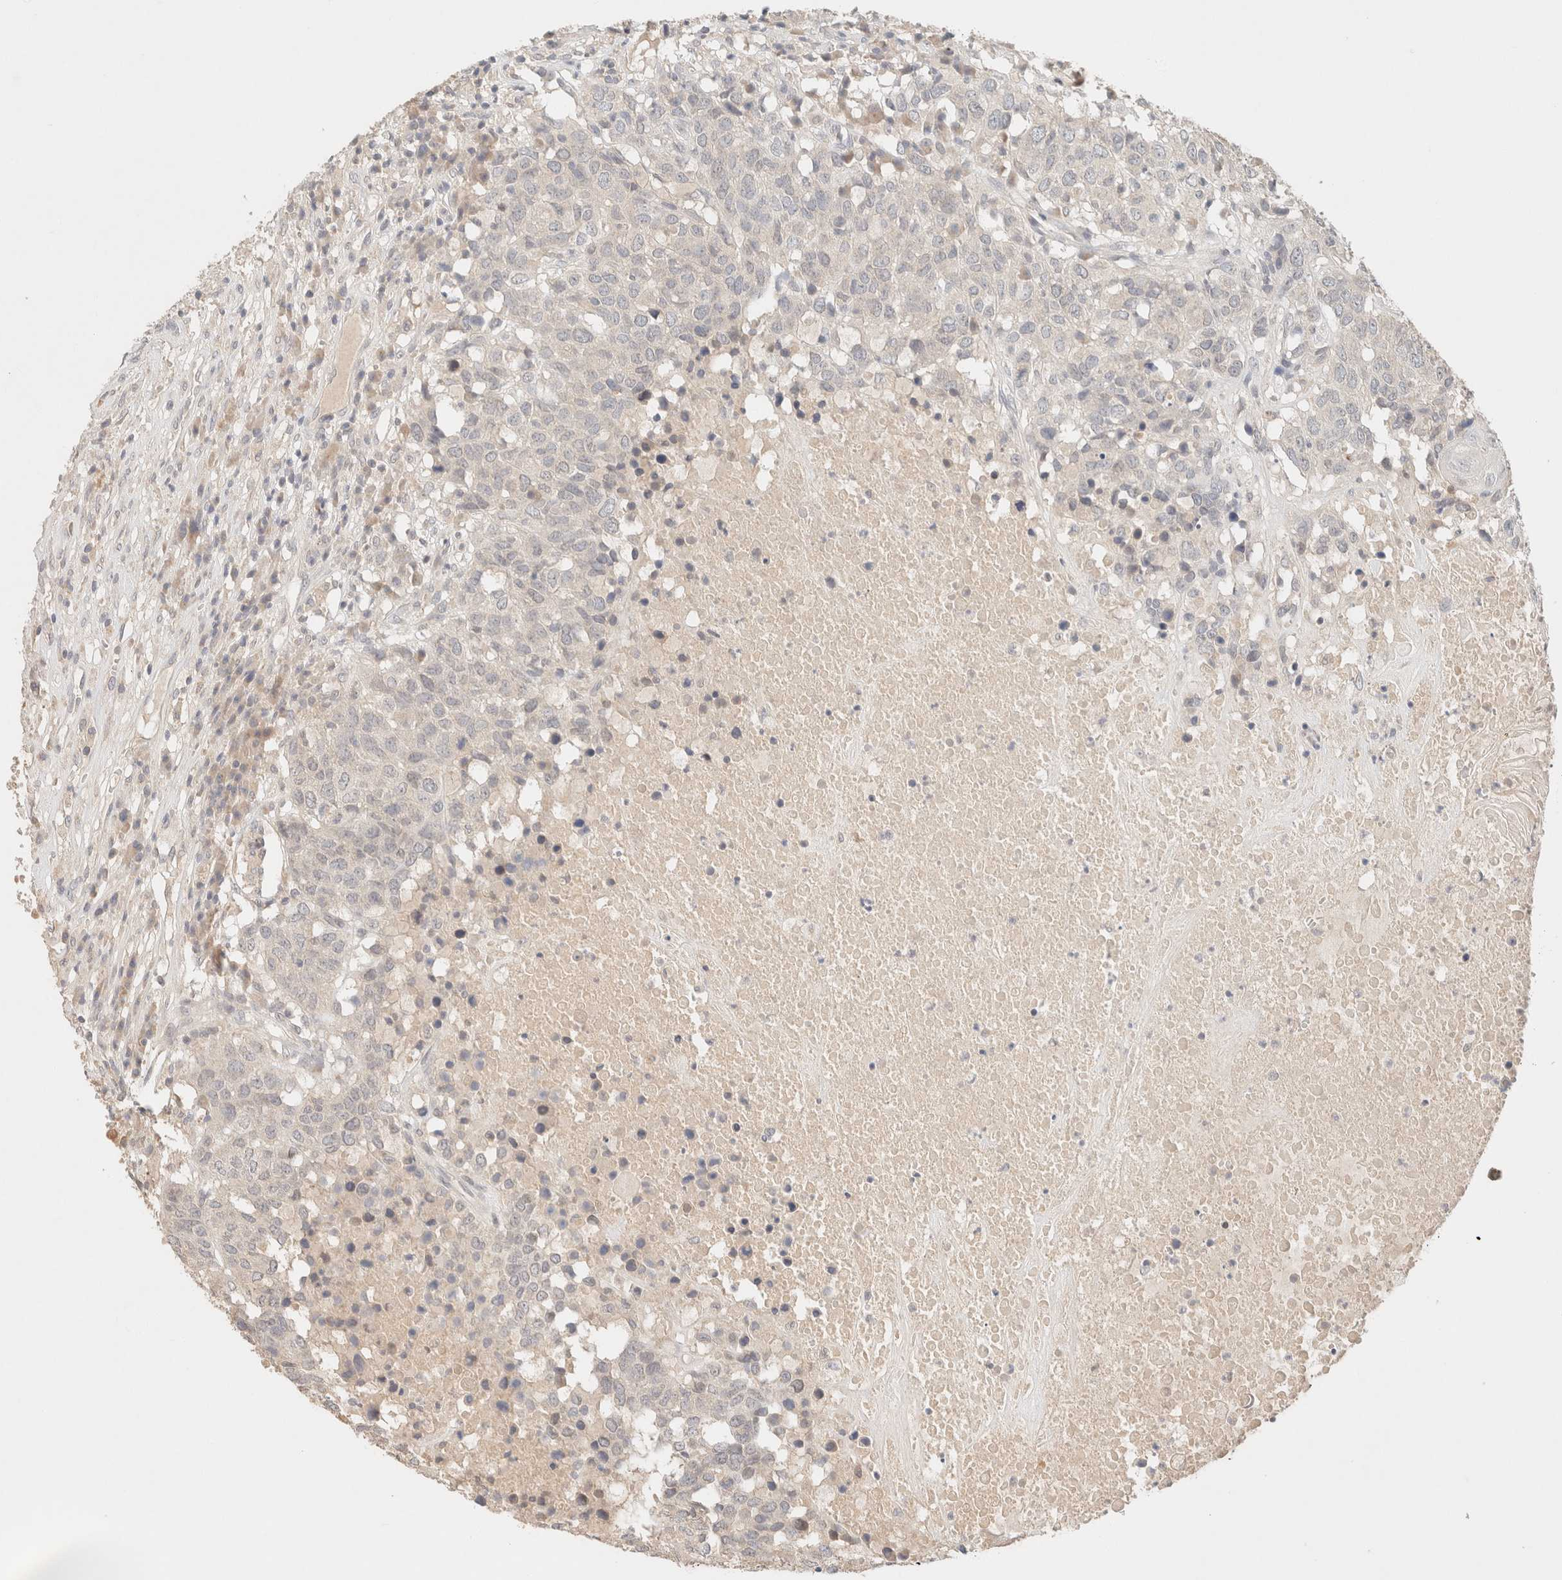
{"staining": {"intensity": "negative", "quantity": "none", "location": "none"}, "tissue": "head and neck cancer", "cell_type": "Tumor cells", "image_type": "cancer", "snomed": [{"axis": "morphology", "description": "Squamous cell carcinoma, NOS"}, {"axis": "topography", "description": "Head-Neck"}], "caption": "Head and neck cancer was stained to show a protein in brown. There is no significant staining in tumor cells.", "gene": "SARM1", "patient": {"sex": "male", "age": 66}}